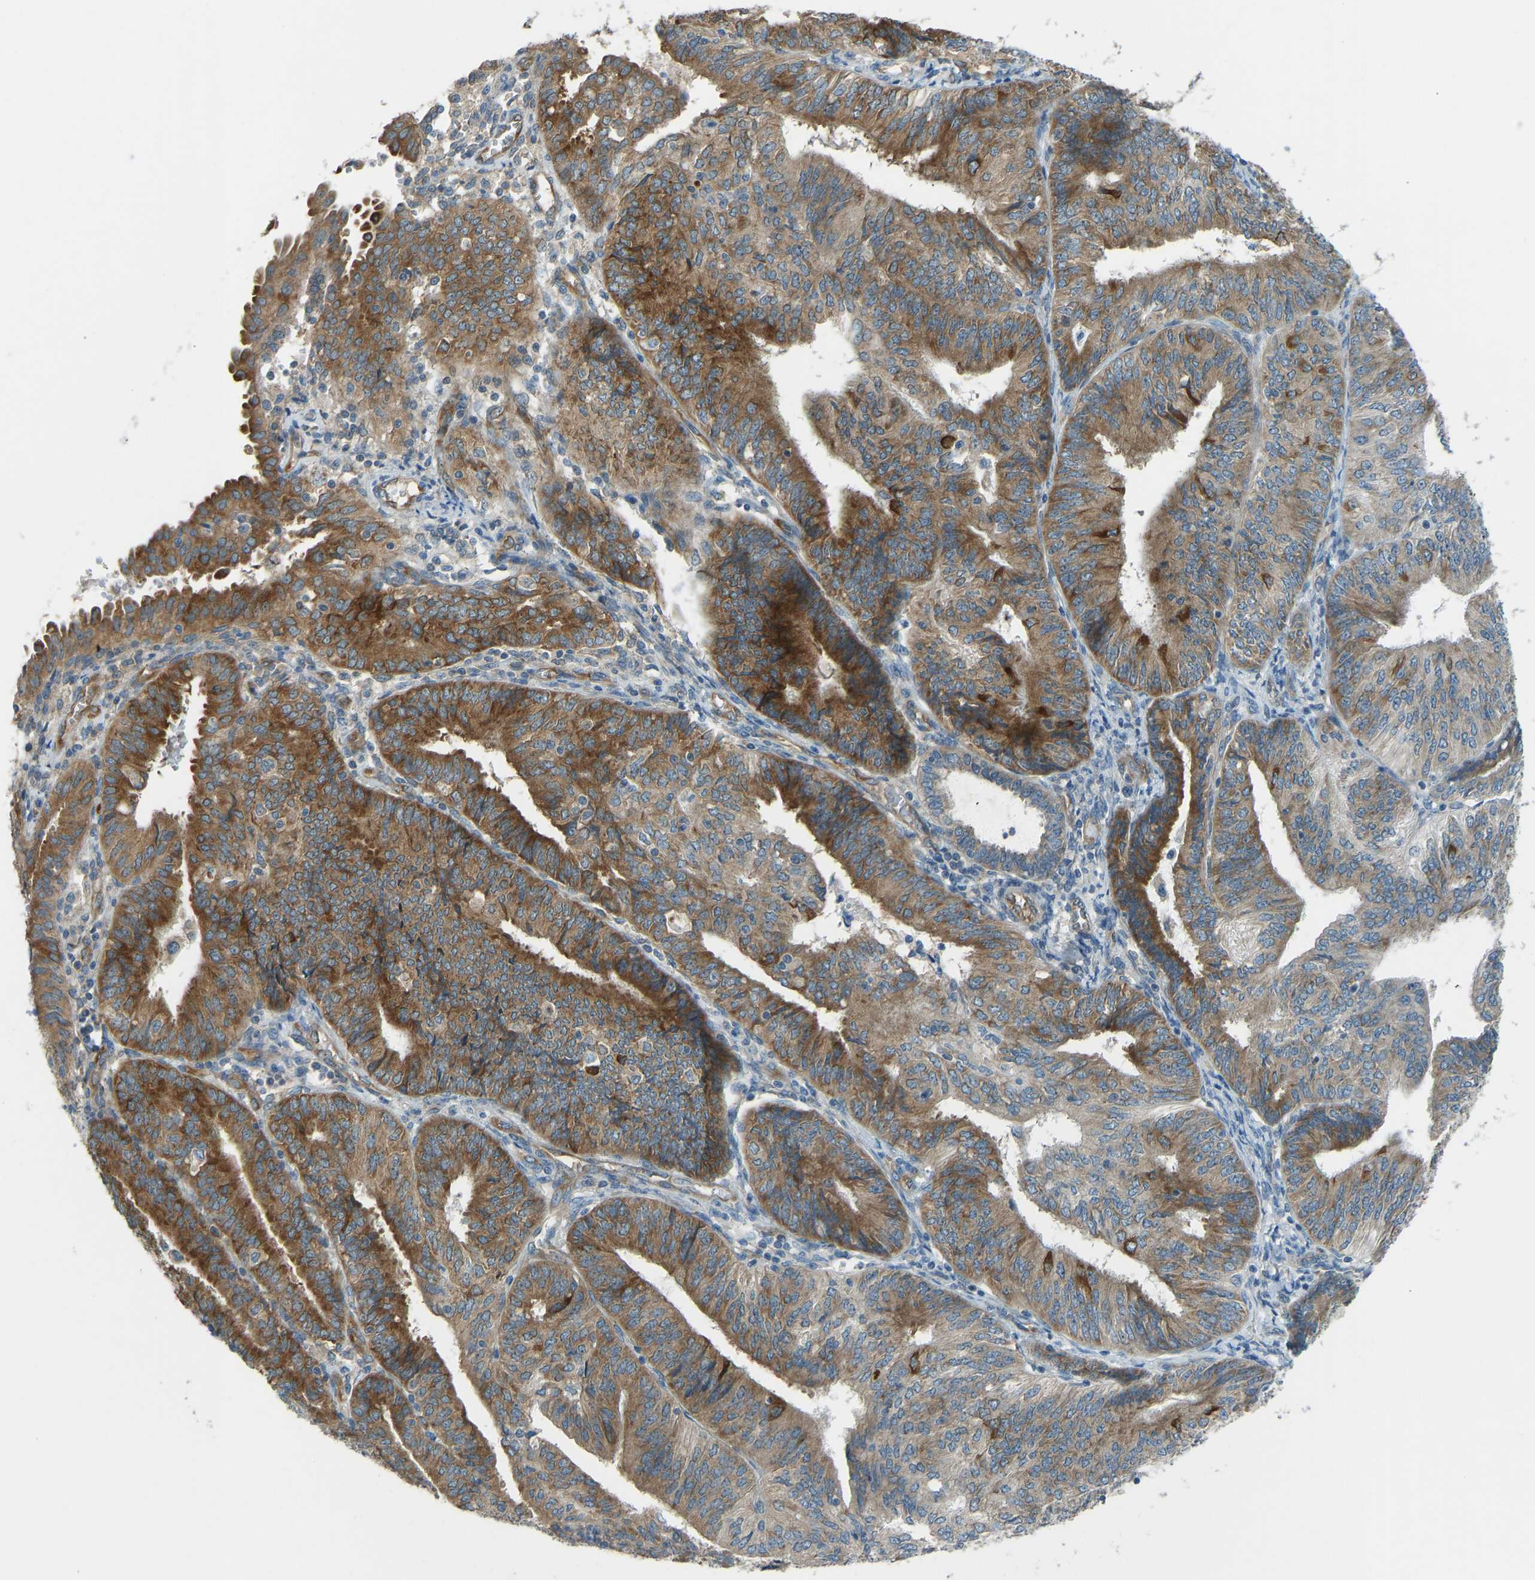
{"staining": {"intensity": "moderate", "quantity": ">75%", "location": "cytoplasmic/membranous"}, "tissue": "endometrial cancer", "cell_type": "Tumor cells", "image_type": "cancer", "snomed": [{"axis": "morphology", "description": "Adenocarcinoma, NOS"}, {"axis": "topography", "description": "Endometrium"}], "caption": "Endometrial adenocarcinoma stained for a protein exhibits moderate cytoplasmic/membranous positivity in tumor cells. Using DAB (3,3'-diaminobenzidine) (brown) and hematoxylin (blue) stains, captured at high magnification using brightfield microscopy.", "gene": "STAU2", "patient": {"sex": "female", "age": 58}}